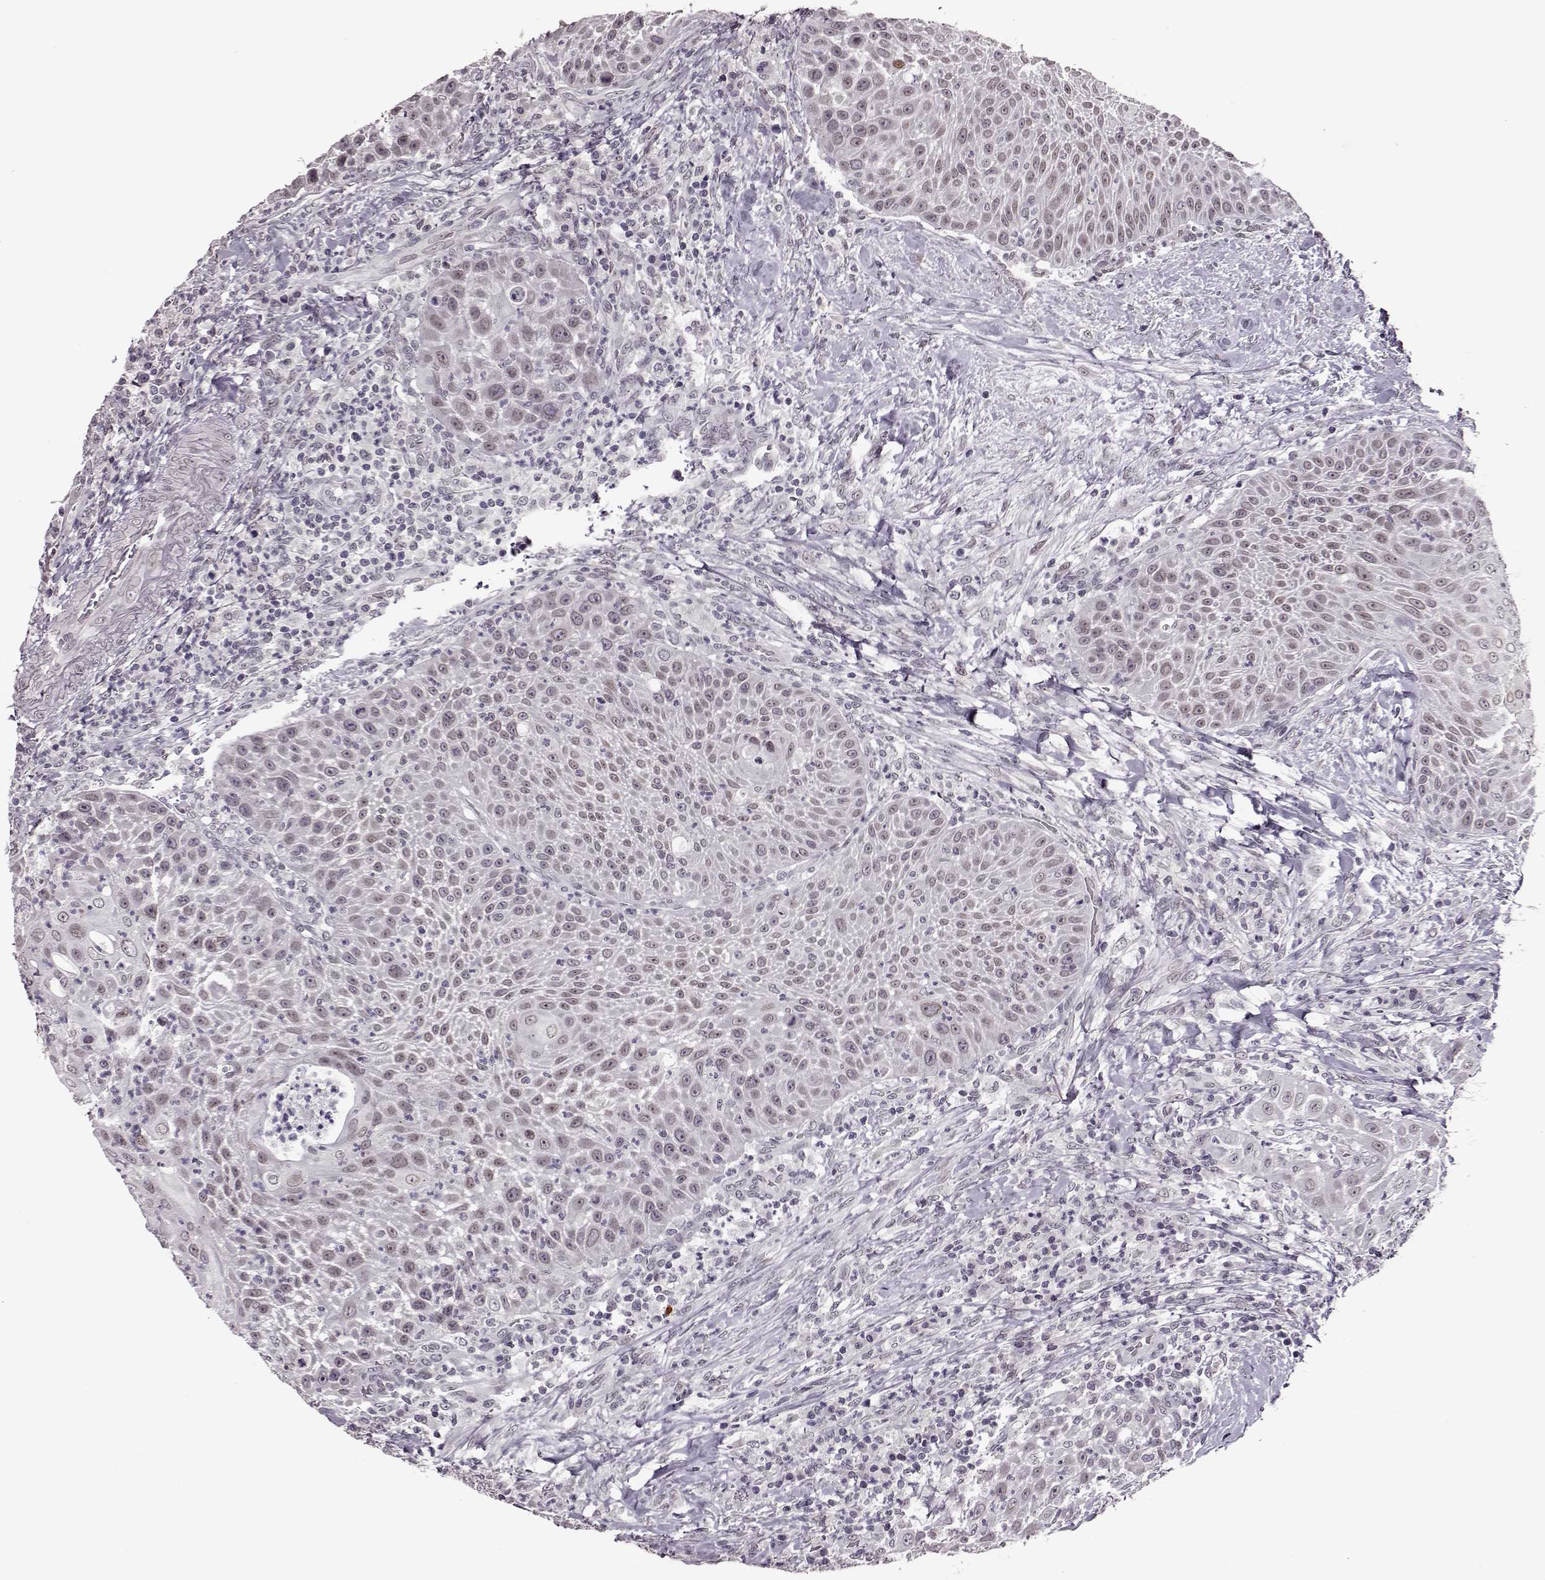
{"staining": {"intensity": "negative", "quantity": "none", "location": "none"}, "tissue": "head and neck cancer", "cell_type": "Tumor cells", "image_type": "cancer", "snomed": [{"axis": "morphology", "description": "Squamous cell carcinoma, NOS"}, {"axis": "topography", "description": "Head-Neck"}], "caption": "This is a image of immunohistochemistry staining of squamous cell carcinoma (head and neck), which shows no positivity in tumor cells.", "gene": "STX1B", "patient": {"sex": "male", "age": 69}}